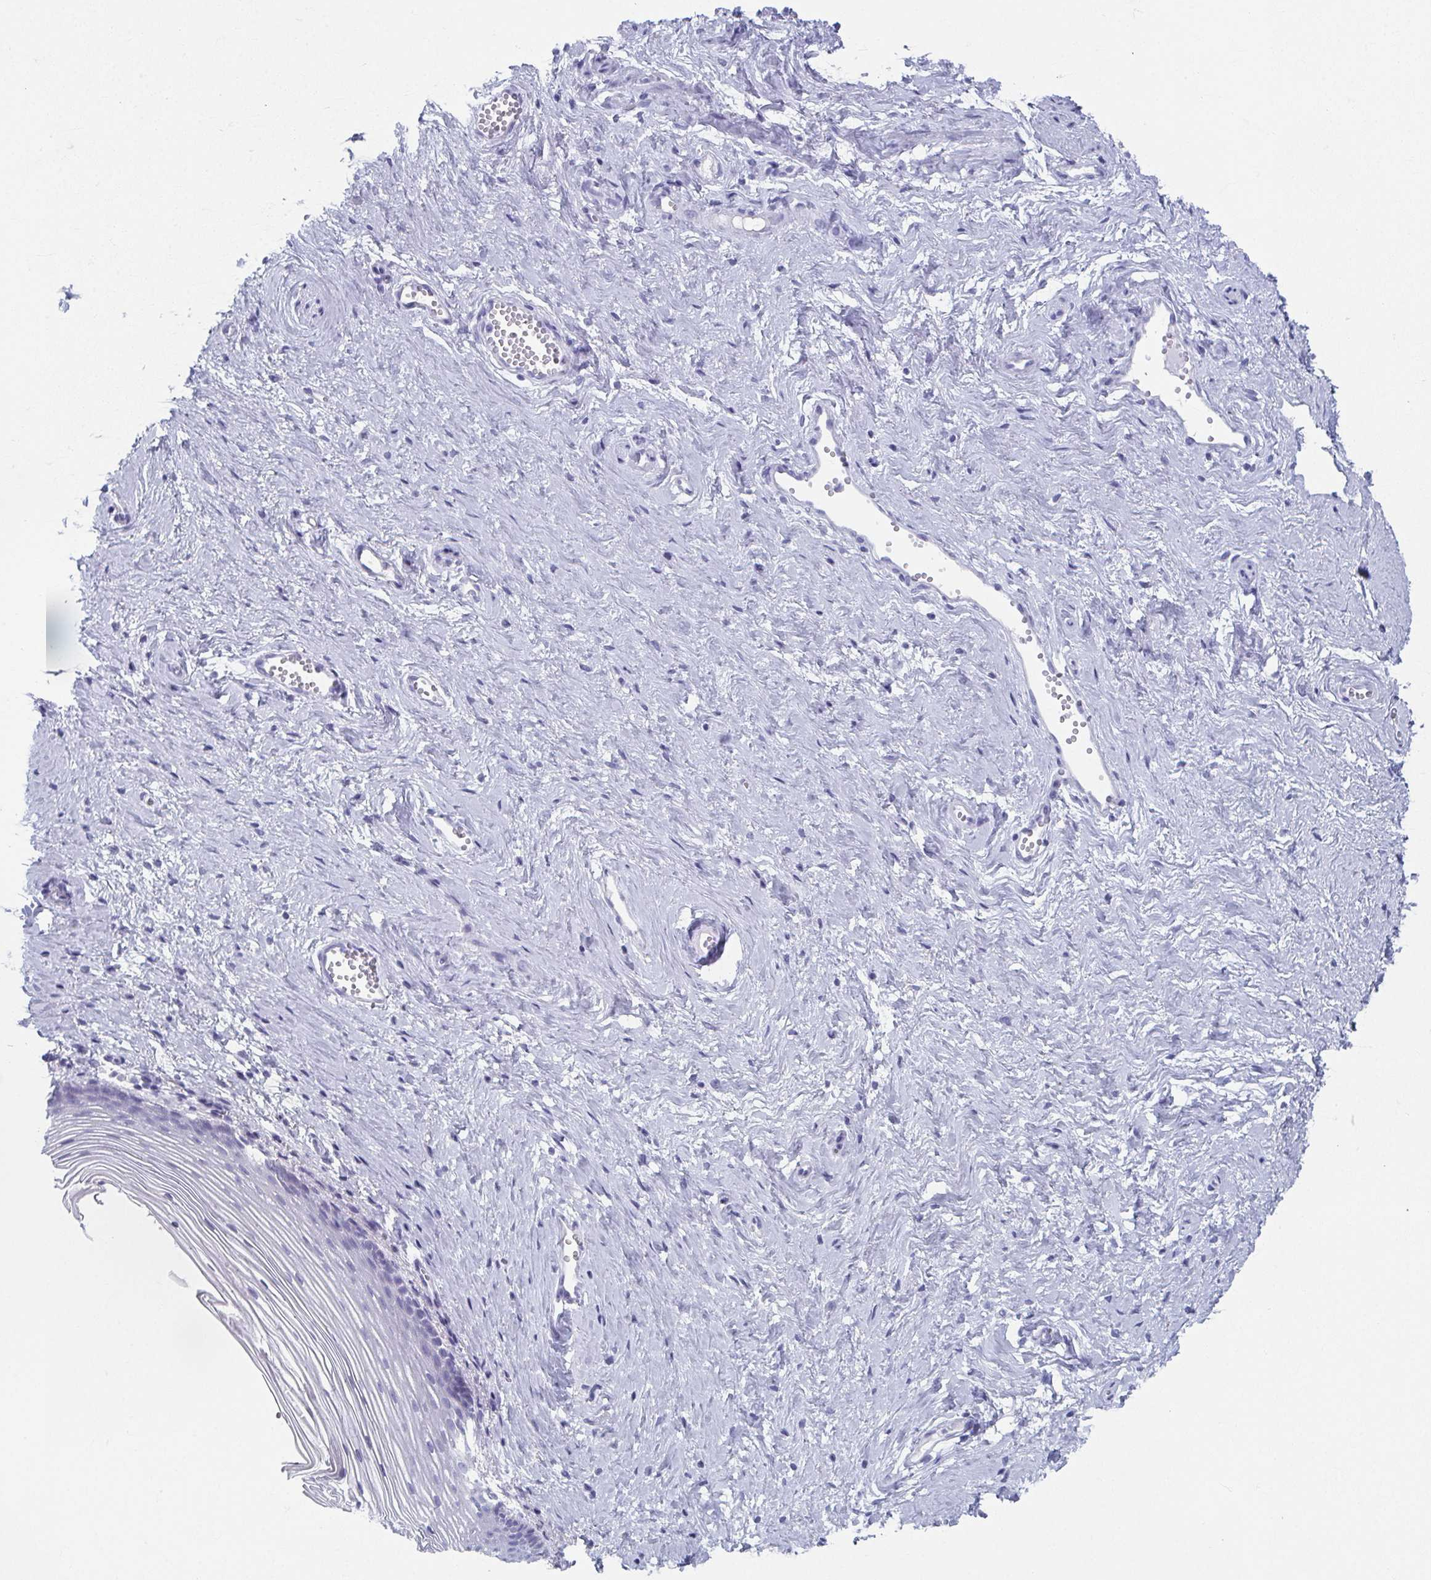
{"staining": {"intensity": "negative", "quantity": "none", "location": "none"}, "tissue": "vagina", "cell_type": "Squamous epithelial cells", "image_type": "normal", "snomed": [{"axis": "morphology", "description": "Normal tissue, NOS"}, {"axis": "topography", "description": "Vagina"}], "caption": "The histopathology image shows no significant expression in squamous epithelial cells of vagina.", "gene": "GHRL", "patient": {"sex": "female", "age": 56}}